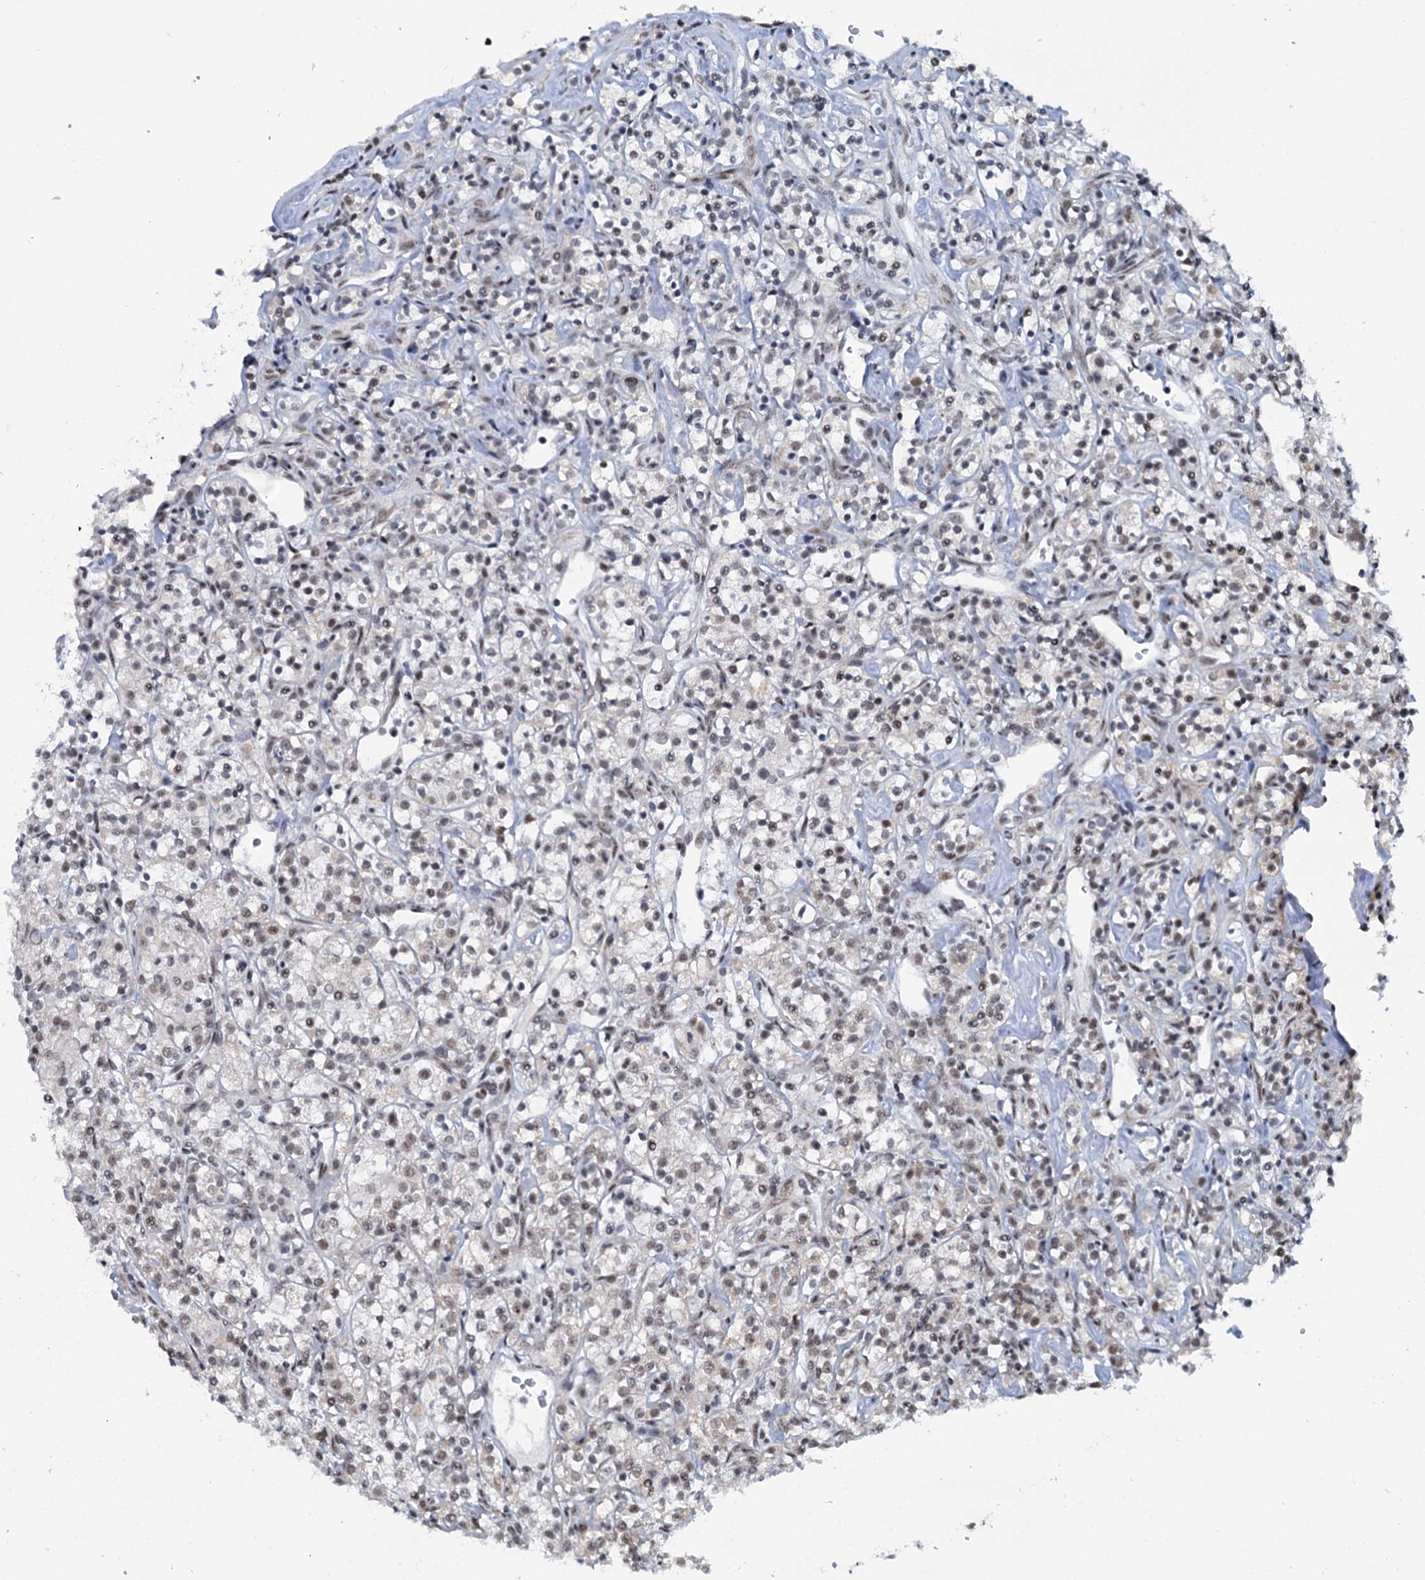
{"staining": {"intensity": "moderate", "quantity": ">75%", "location": "nuclear"}, "tissue": "renal cancer", "cell_type": "Tumor cells", "image_type": "cancer", "snomed": [{"axis": "morphology", "description": "Adenocarcinoma, NOS"}, {"axis": "topography", "description": "Kidney"}], "caption": "Protein staining shows moderate nuclear staining in about >75% of tumor cells in renal adenocarcinoma.", "gene": "SREK1", "patient": {"sex": "male", "age": 77}}